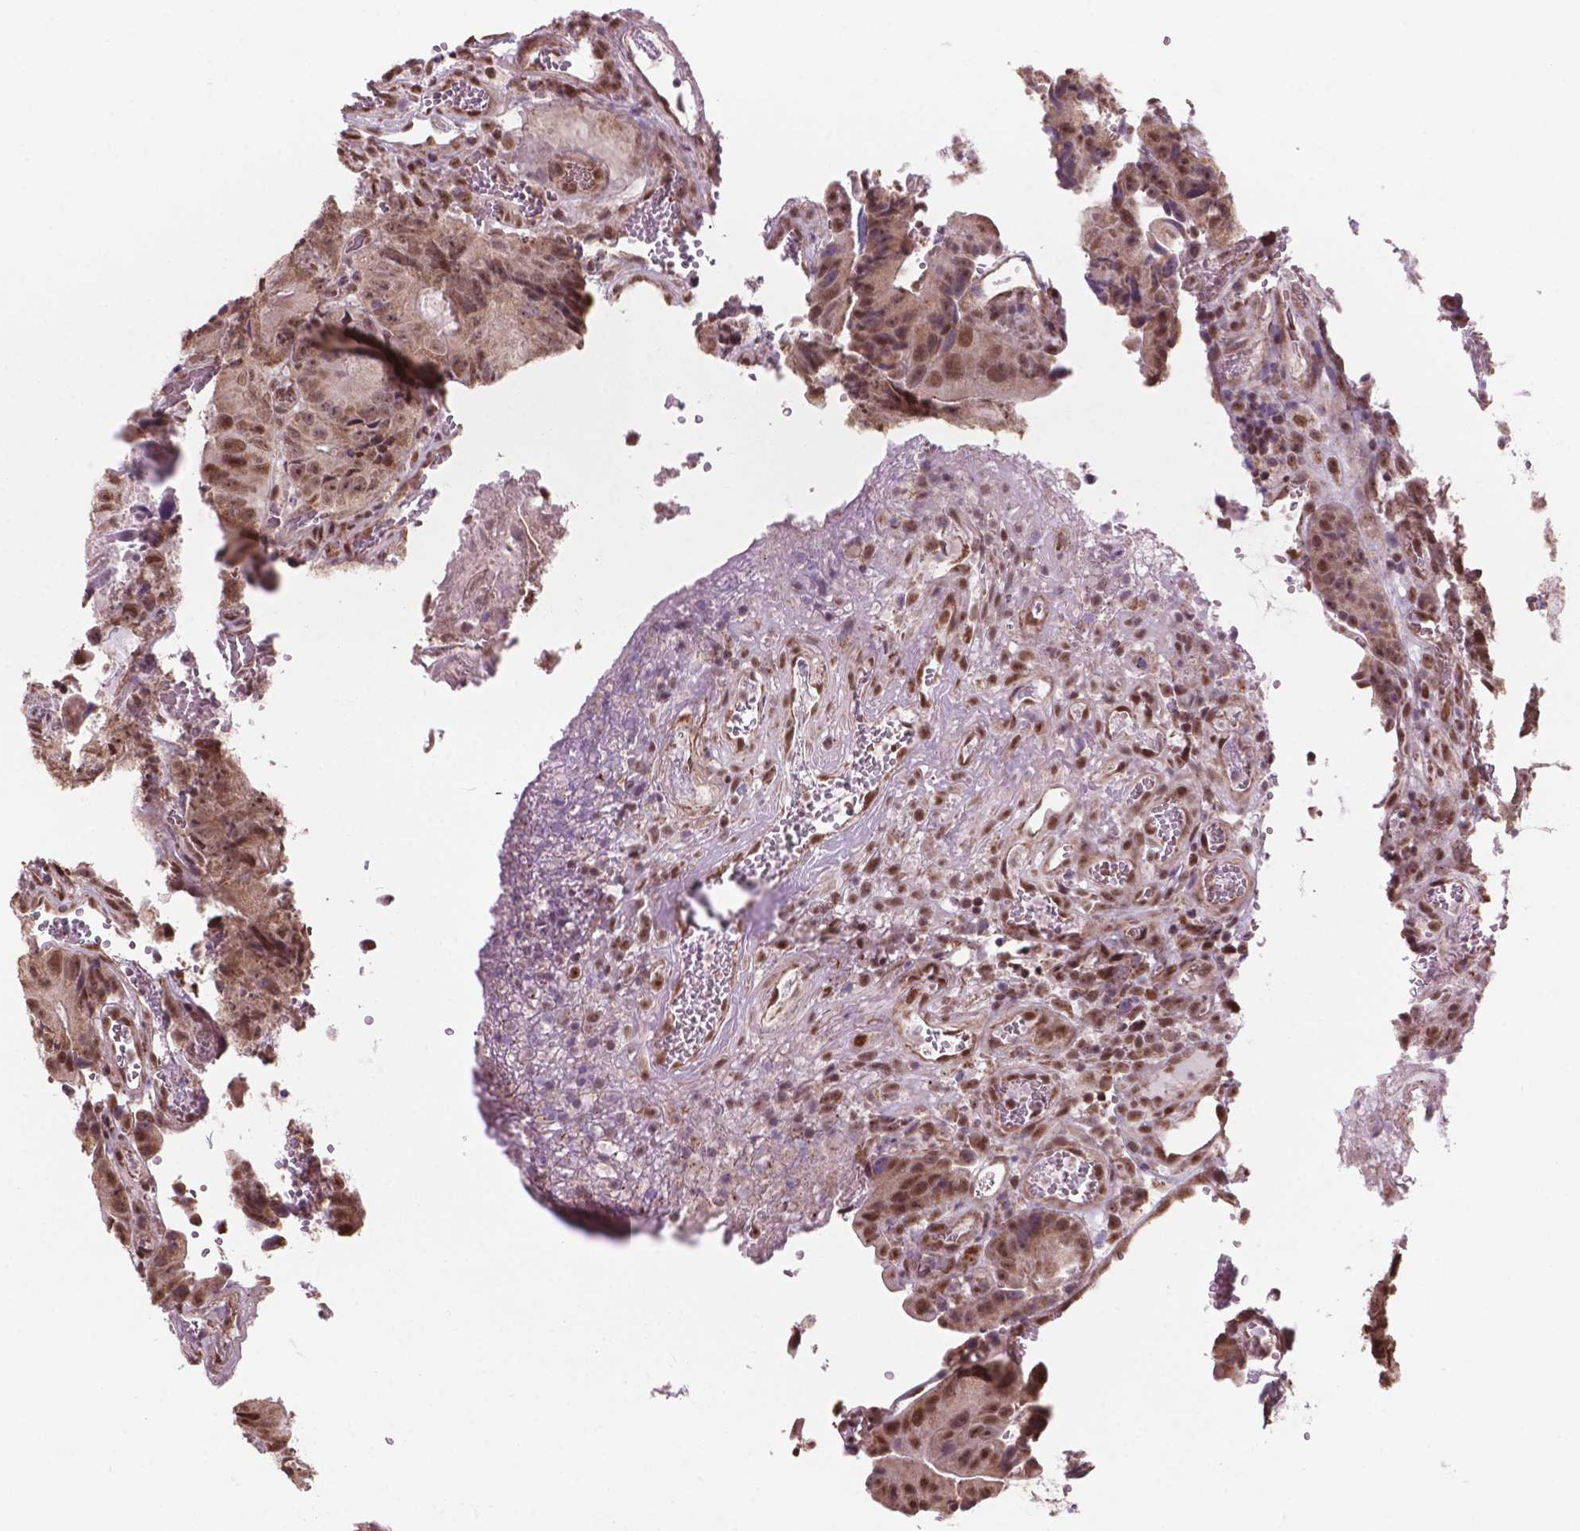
{"staining": {"intensity": "moderate", "quantity": ">75%", "location": "cytoplasmic/membranous,nuclear"}, "tissue": "colorectal cancer", "cell_type": "Tumor cells", "image_type": "cancer", "snomed": [{"axis": "morphology", "description": "Adenocarcinoma, NOS"}, {"axis": "topography", "description": "Colon"}], "caption": "Immunohistochemical staining of colorectal cancer reveals medium levels of moderate cytoplasmic/membranous and nuclear expression in approximately >75% of tumor cells.", "gene": "NDUFA10", "patient": {"sex": "female", "age": 86}}